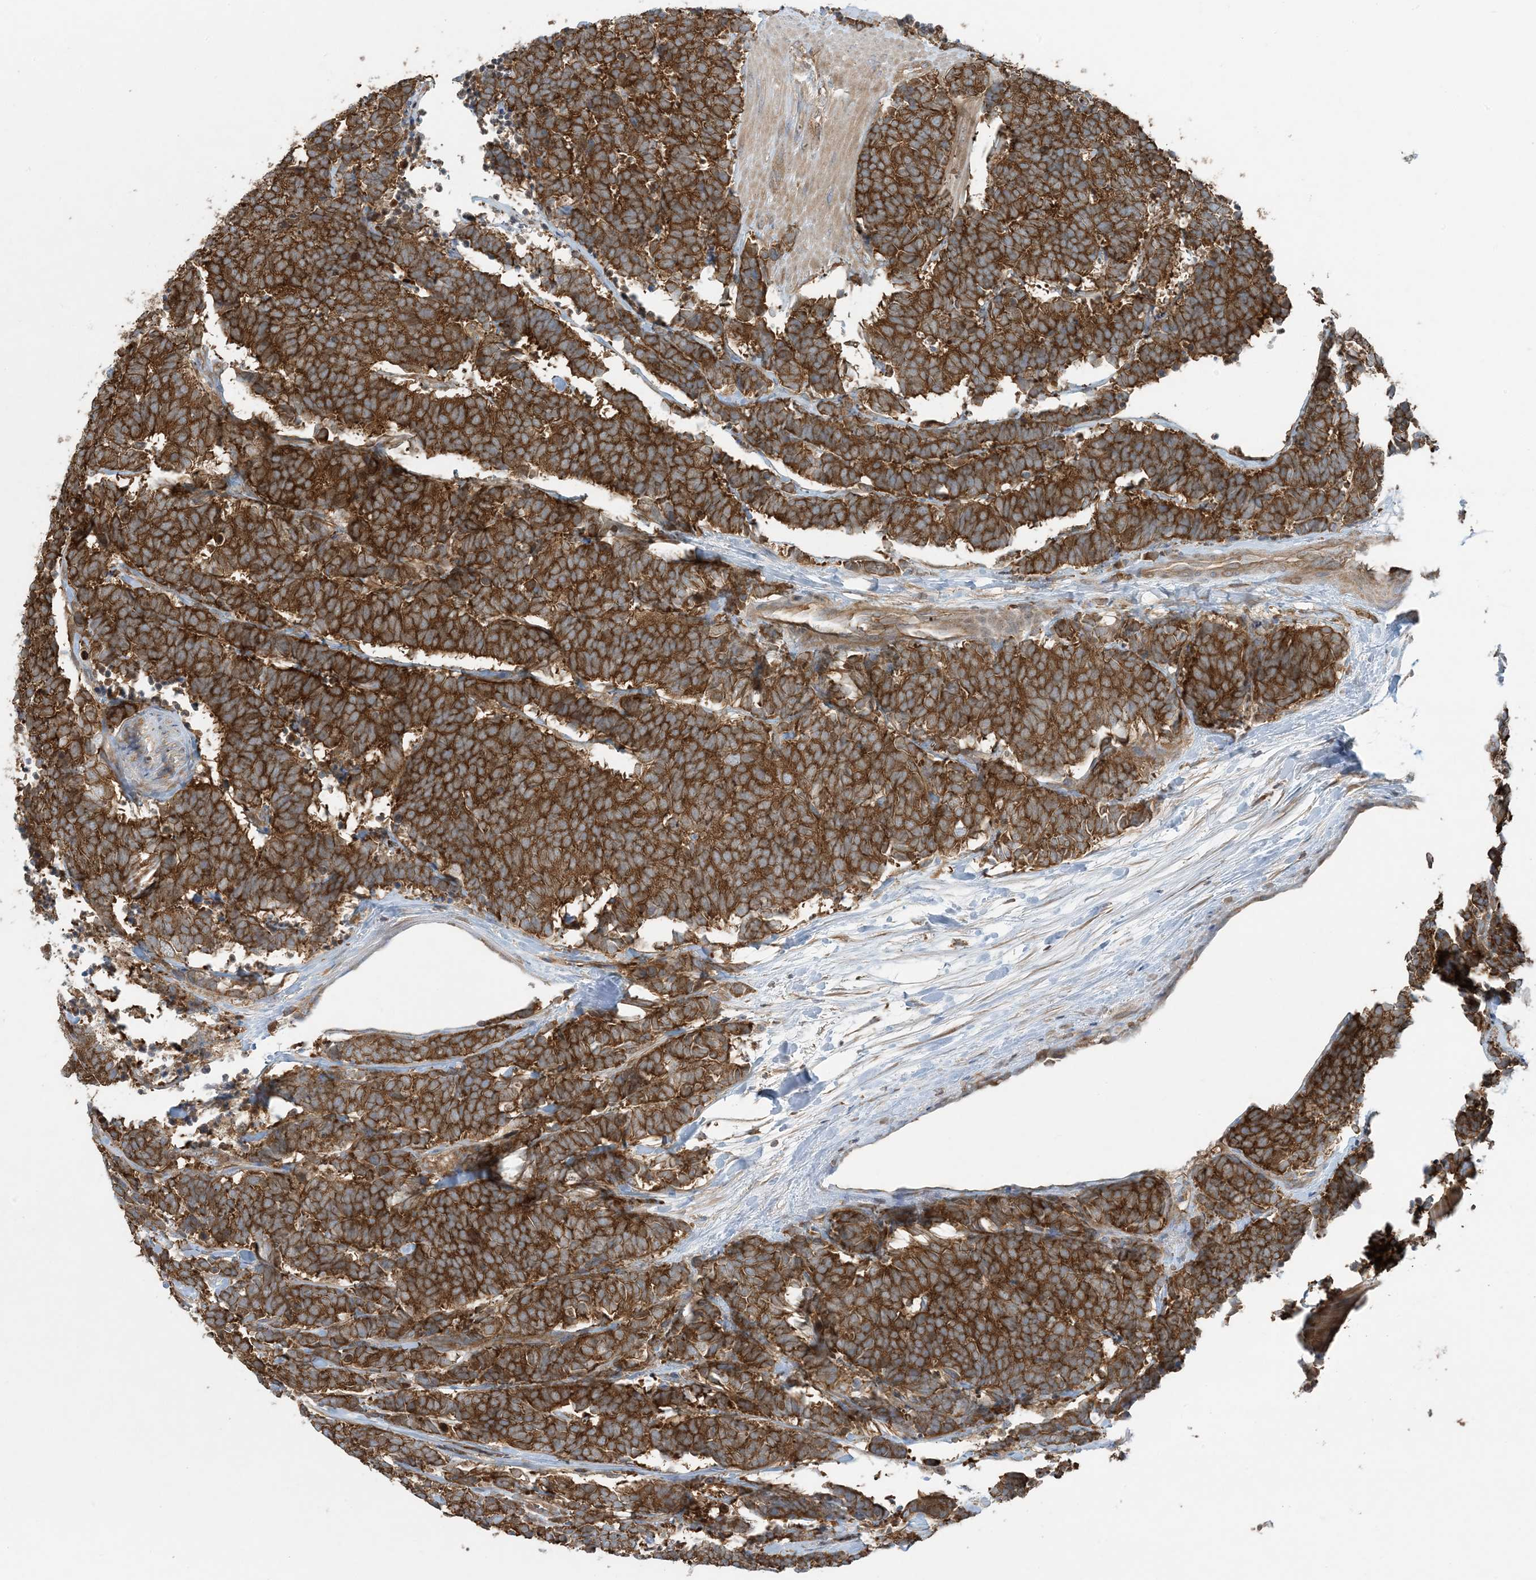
{"staining": {"intensity": "moderate", "quantity": ">75%", "location": "cytoplasmic/membranous"}, "tissue": "carcinoid", "cell_type": "Tumor cells", "image_type": "cancer", "snomed": [{"axis": "morphology", "description": "Carcinoma, NOS"}, {"axis": "morphology", "description": "Carcinoid, malignant, NOS"}, {"axis": "topography", "description": "Urinary bladder"}], "caption": "Immunohistochemical staining of human carcinoid exhibits moderate cytoplasmic/membranous protein positivity in about >75% of tumor cells.", "gene": "OLA1", "patient": {"sex": "male", "age": 57}}